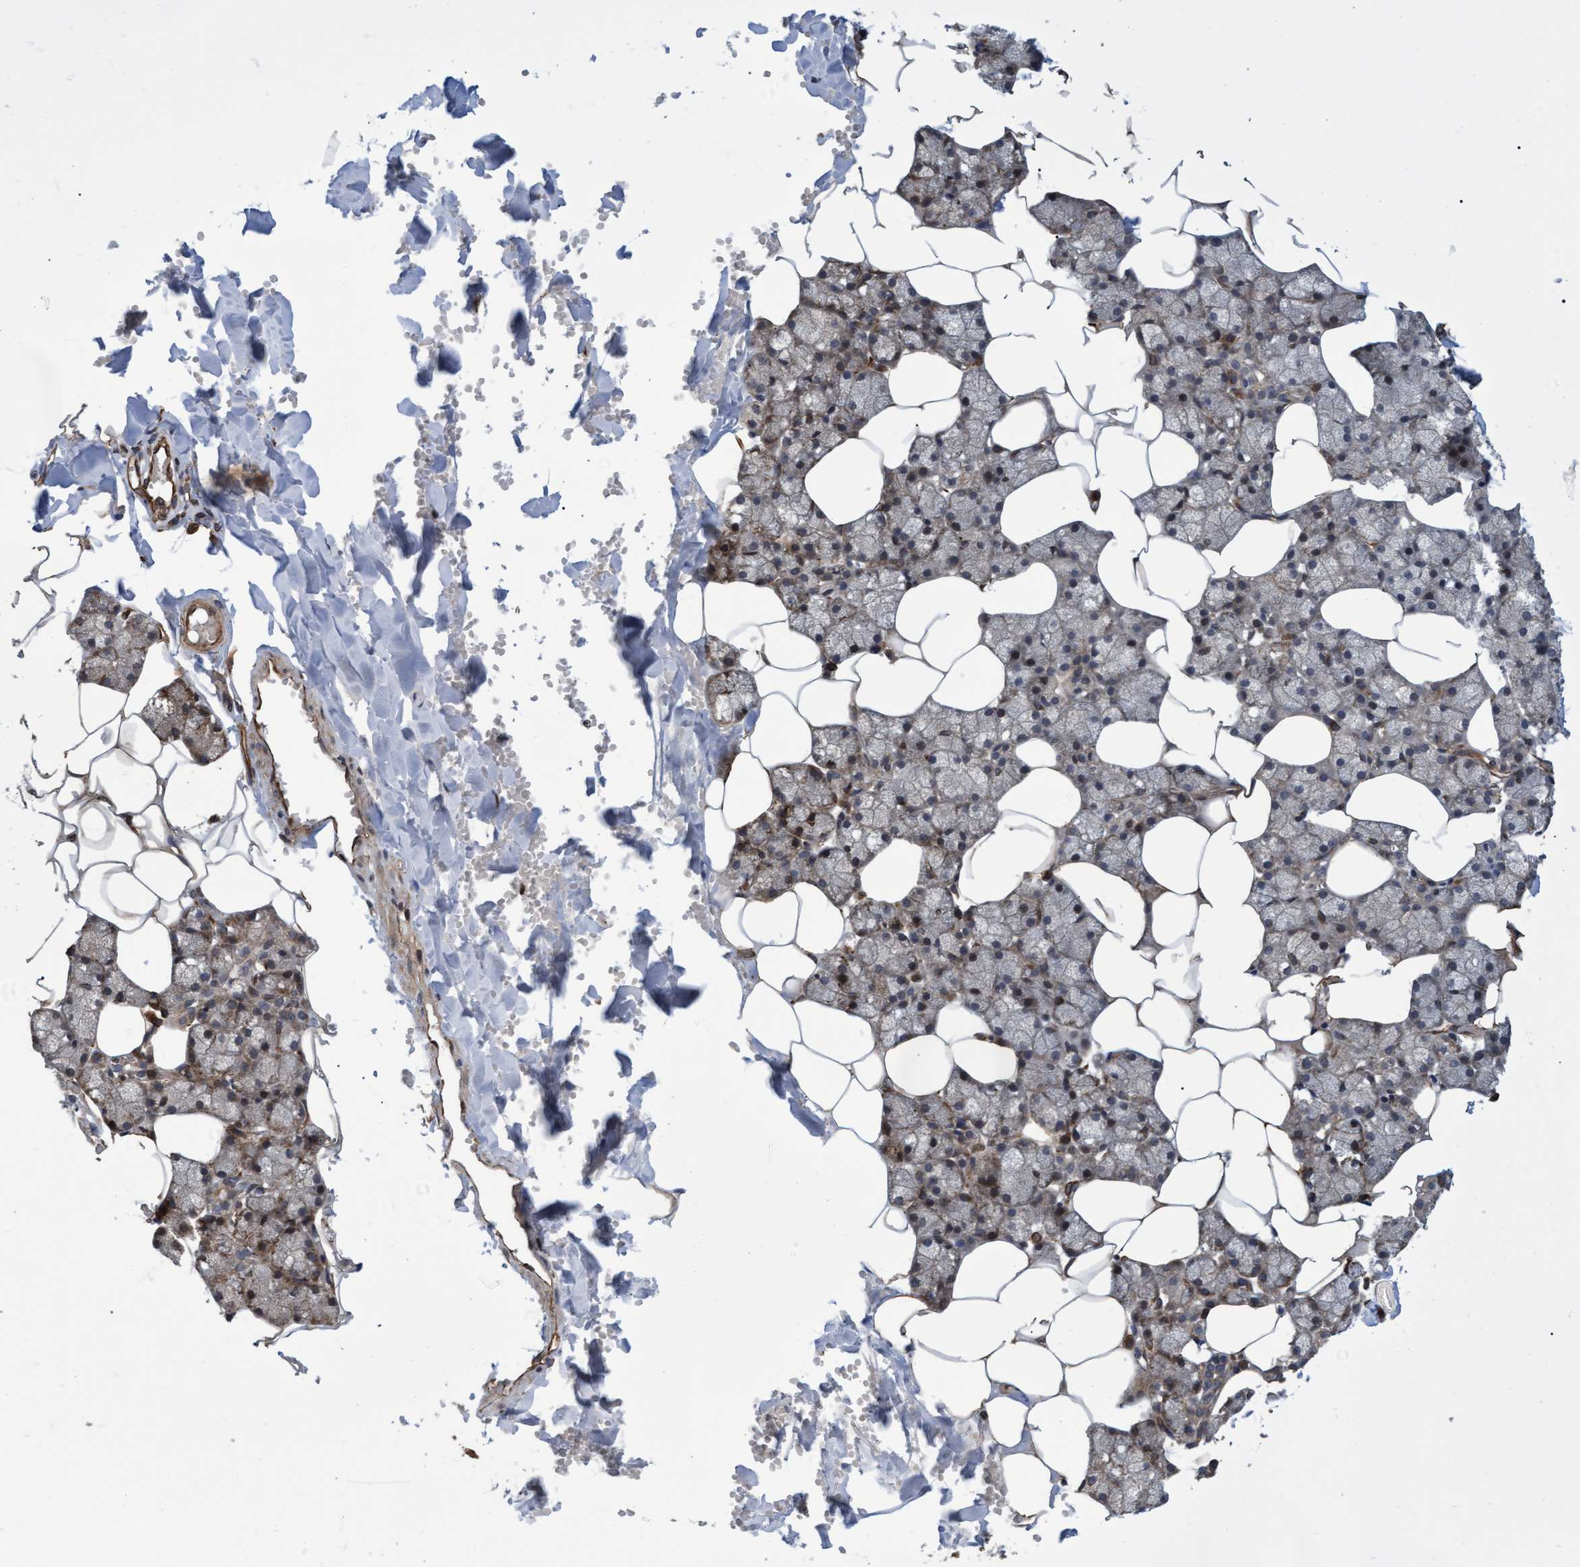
{"staining": {"intensity": "moderate", "quantity": "25%-75%", "location": "cytoplasmic/membranous"}, "tissue": "salivary gland", "cell_type": "Glandular cells", "image_type": "normal", "snomed": [{"axis": "morphology", "description": "Normal tissue, NOS"}, {"axis": "topography", "description": "Salivary gland"}], "caption": "Protein expression analysis of normal human salivary gland reveals moderate cytoplasmic/membranous staining in about 25%-75% of glandular cells. Immunohistochemistry stains the protein of interest in brown and the nuclei are stained blue.", "gene": "TNFRSF10B", "patient": {"sex": "male", "age": 62}}